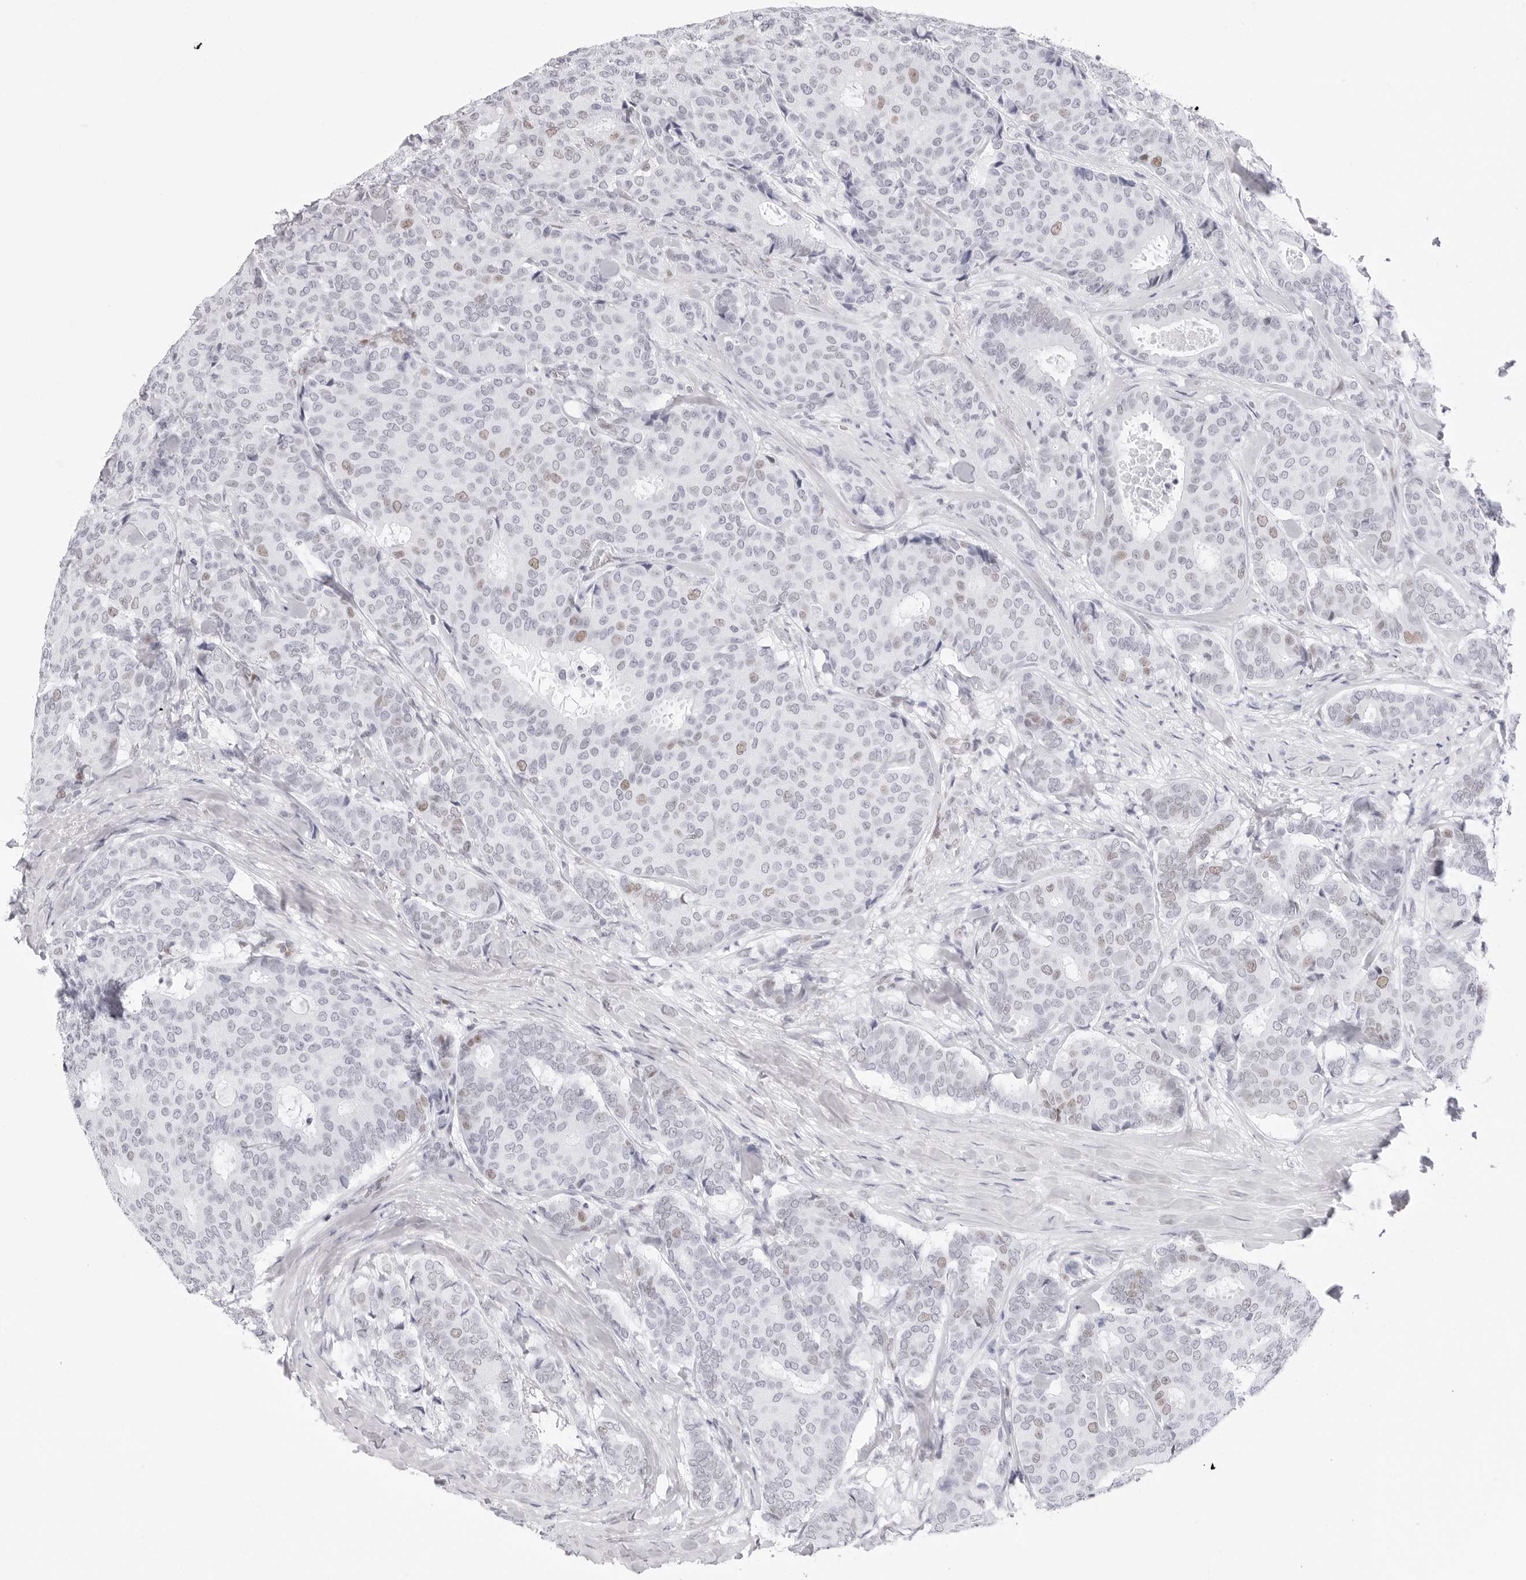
{"staining": {"intensity": "weak", "quantity": "<25%", "location": "nuclear"}, "tissue": "breast cancer", "cell_type": "Tumor cells", "image_type": "cancer", "snomed": [{"axis": "morphology", "description": "Duct carcinoma"}, {"axis": "topography", "description": "Breast"}], "caption": "Intraductal carcinoma (breast) was stained to show a protein in brown. There is no significant staining in tumor cells. The staining was performed using DAB to visualize the protein expression in brown, while the nuclei were stained in blue with hematoxylin (Magnification: 20x).", "gene": "NASP", "patient": {"sex": "female", "age": 75}}